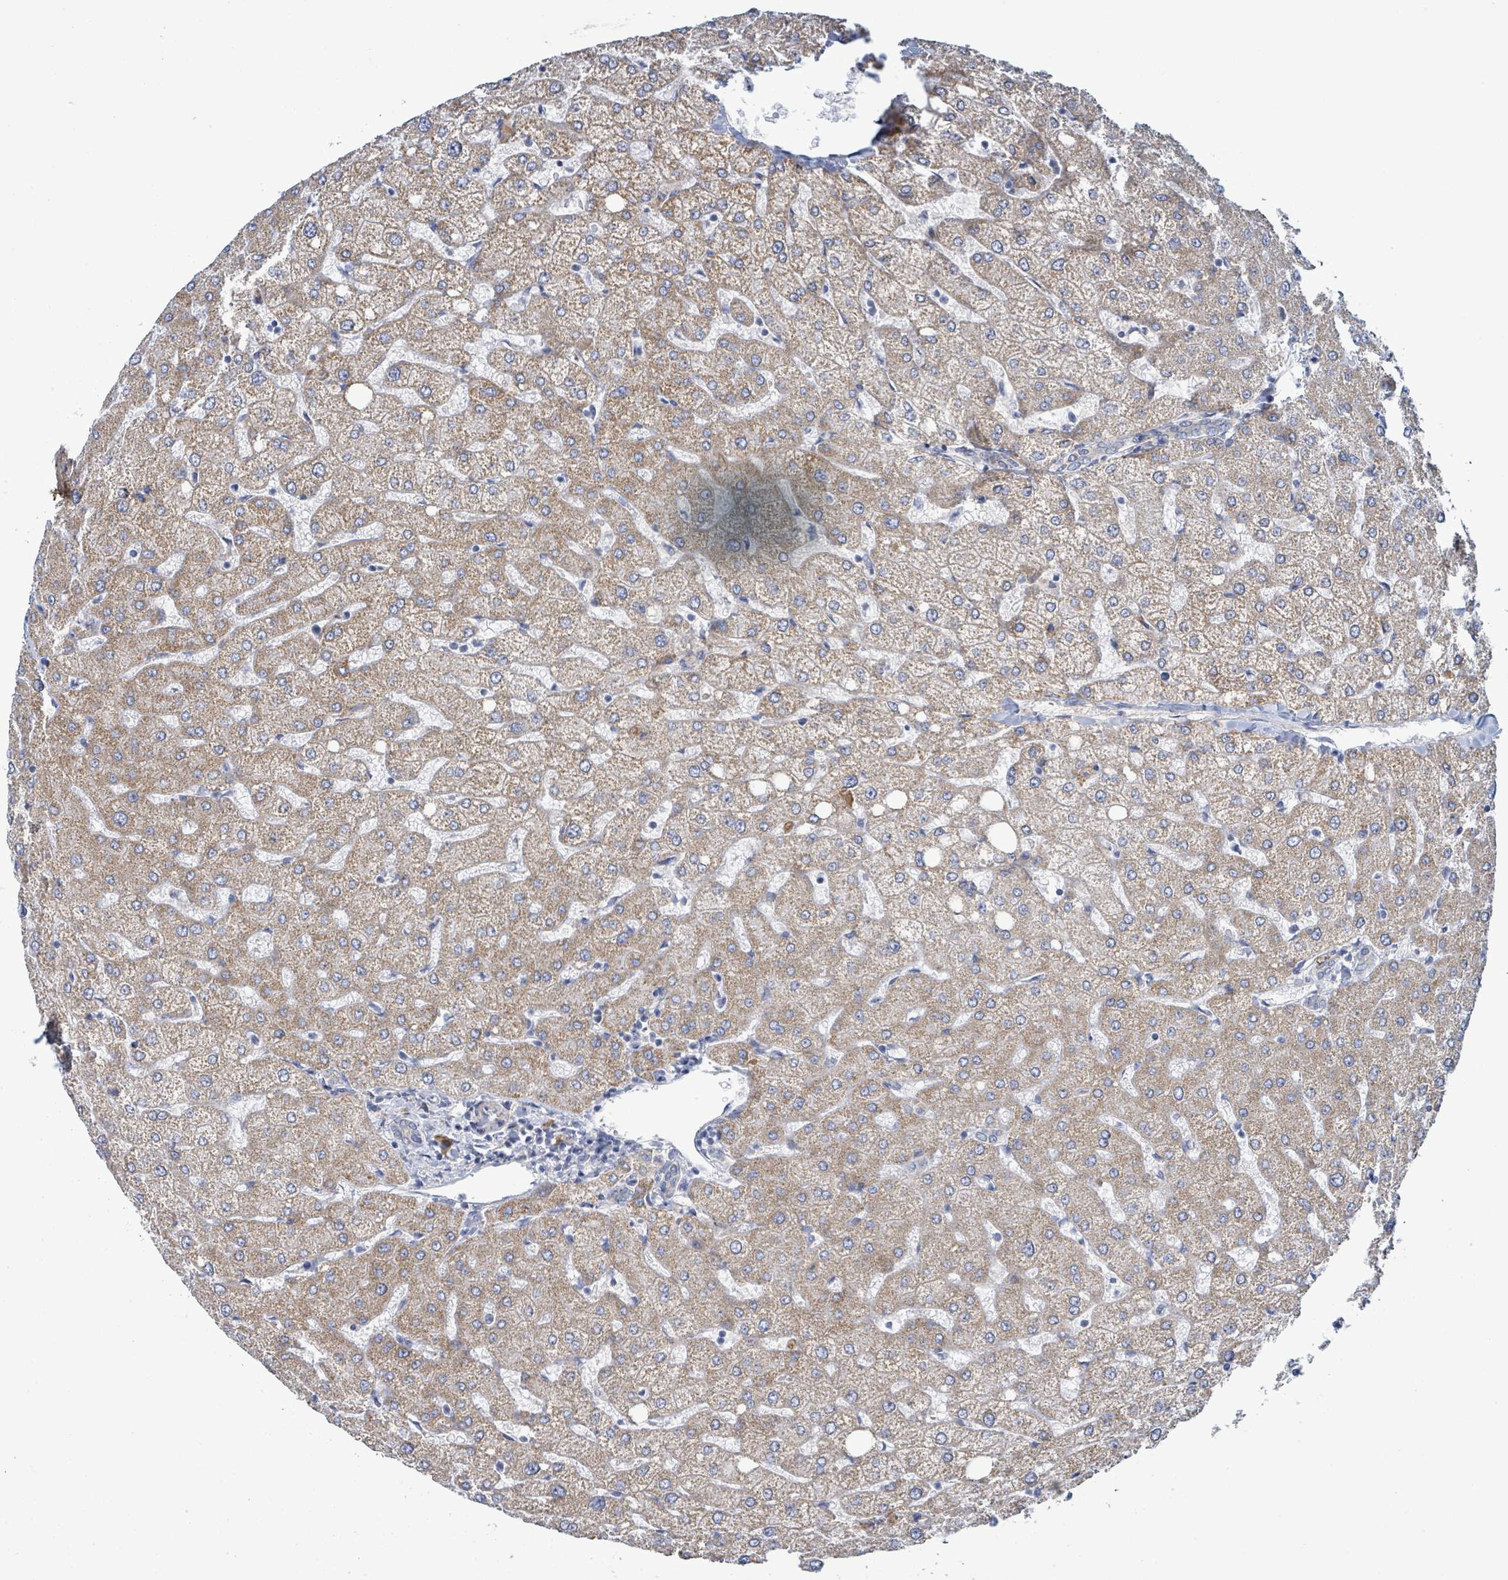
{"staining": {"intensity": "negative", "quantity": "none", "location": "none"}, "tissue": "liver", "cell_type": "Cholangiocytes", "image_type": "normal", "snomed": [{"axis": "morphology", "description": "Normal tissue, NOS"}, {"axis": "topography", "description": "Liver"}], "caption": "Micrograph shows no significant protein expression in cholangiocytes of normal liver.", "gene": "ALG12", "patient": {"sex": "female", "age": 54}}